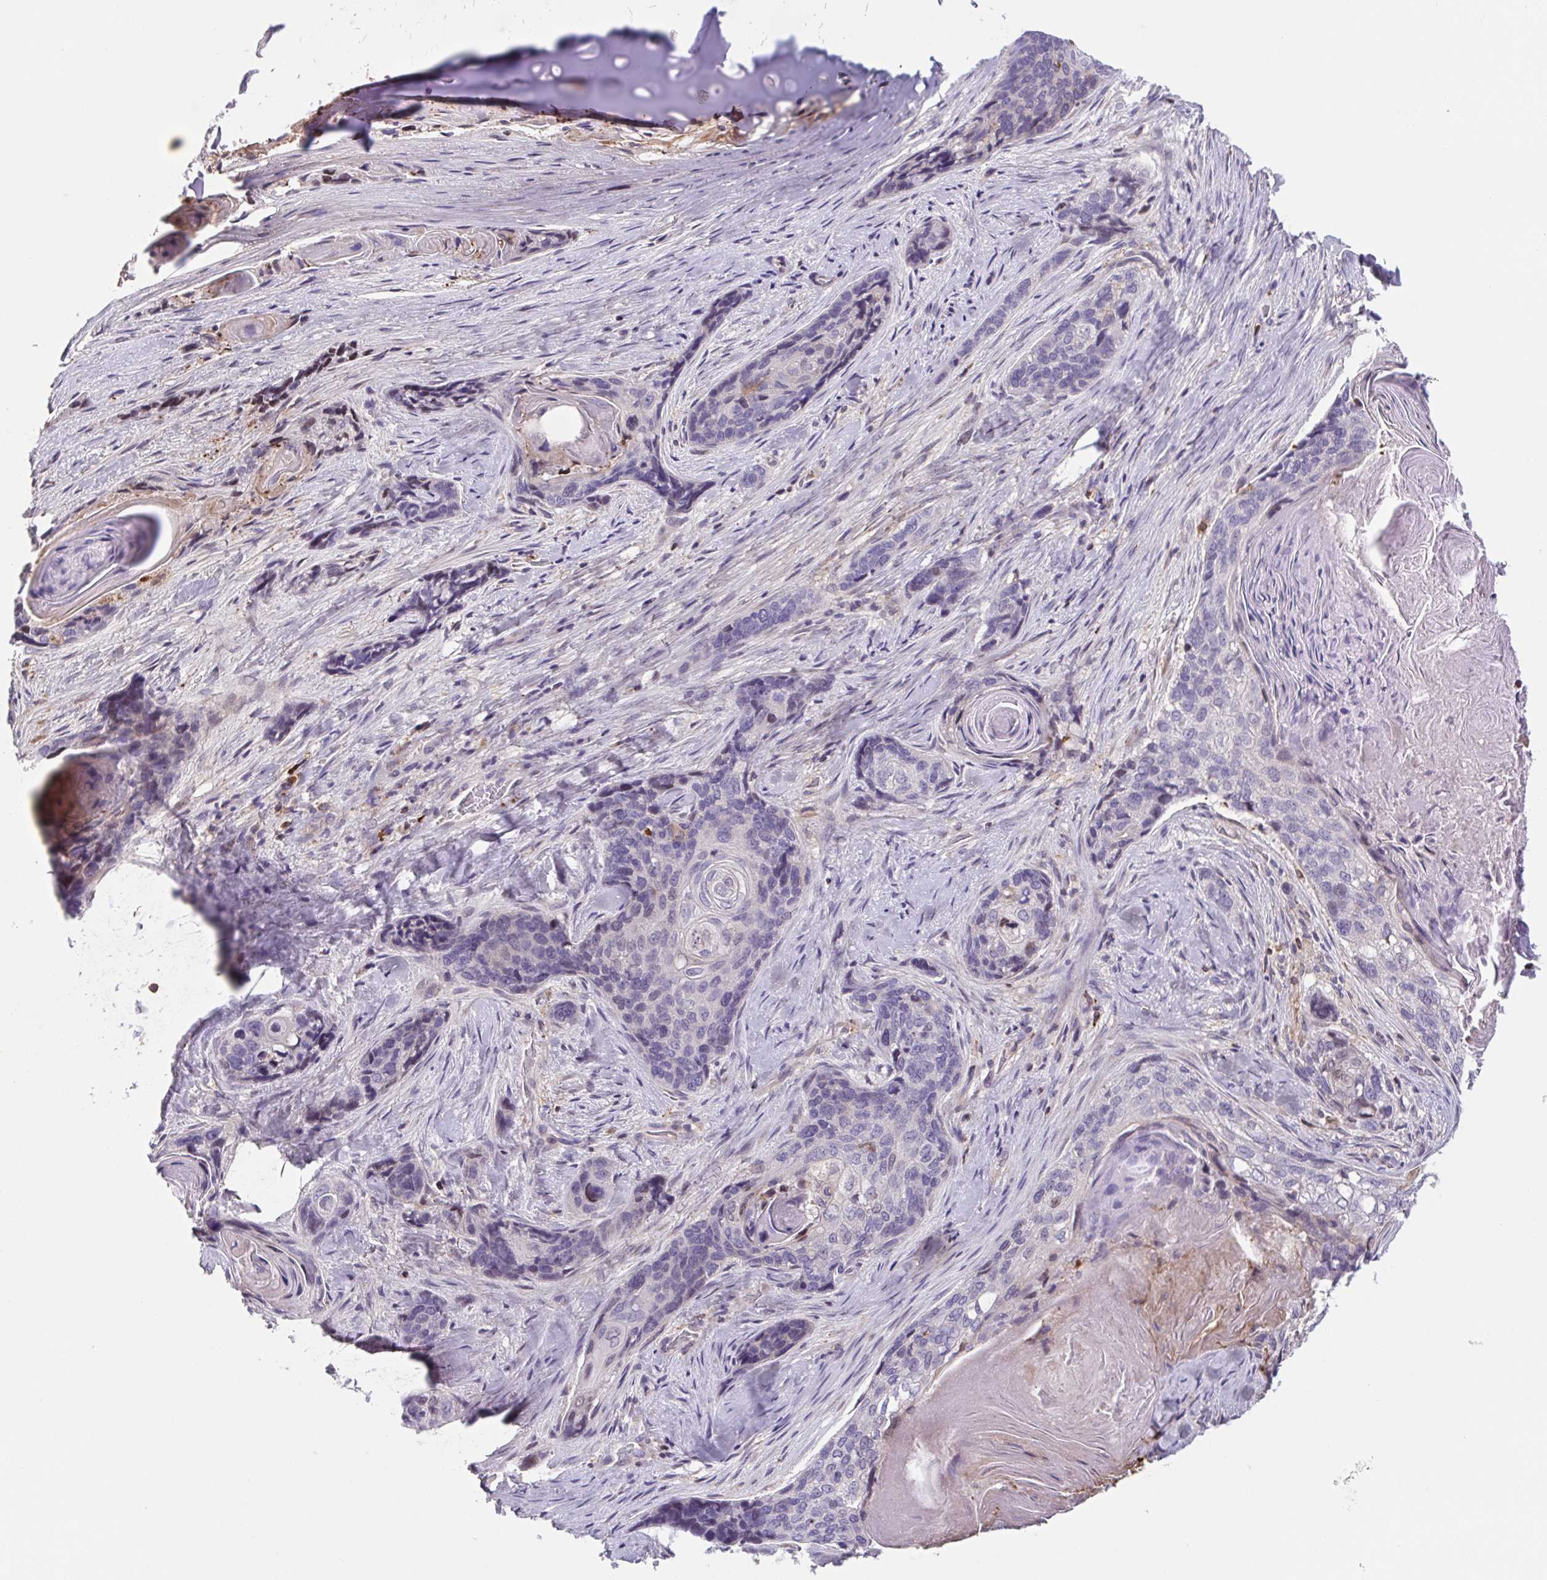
{"staining": {"intensity": "negative", "quantity": "none", "location": "none"}, "tissue": "lung cancer", "cell_type": "Tumor cells", "image_type": "cancer", "snomed": [{"axis": "morphology", "description": "Squamous cell carcinoma, NOS"}, {"axis": "morphology", "description": "Squamous cell carcinoma, metastatic, NOS"}, {"axis": "topography", "description": "Lymph node"}, {"axis": "topography", "description": "Lung"}], "caption": "IHC image of lung cancer (squamous cell carcinoma) stained for a protein (brown), which reveals no positivity in tumor cells.", "gene": "TPRG1", "patient": {"sex": "male", "age": 41}}